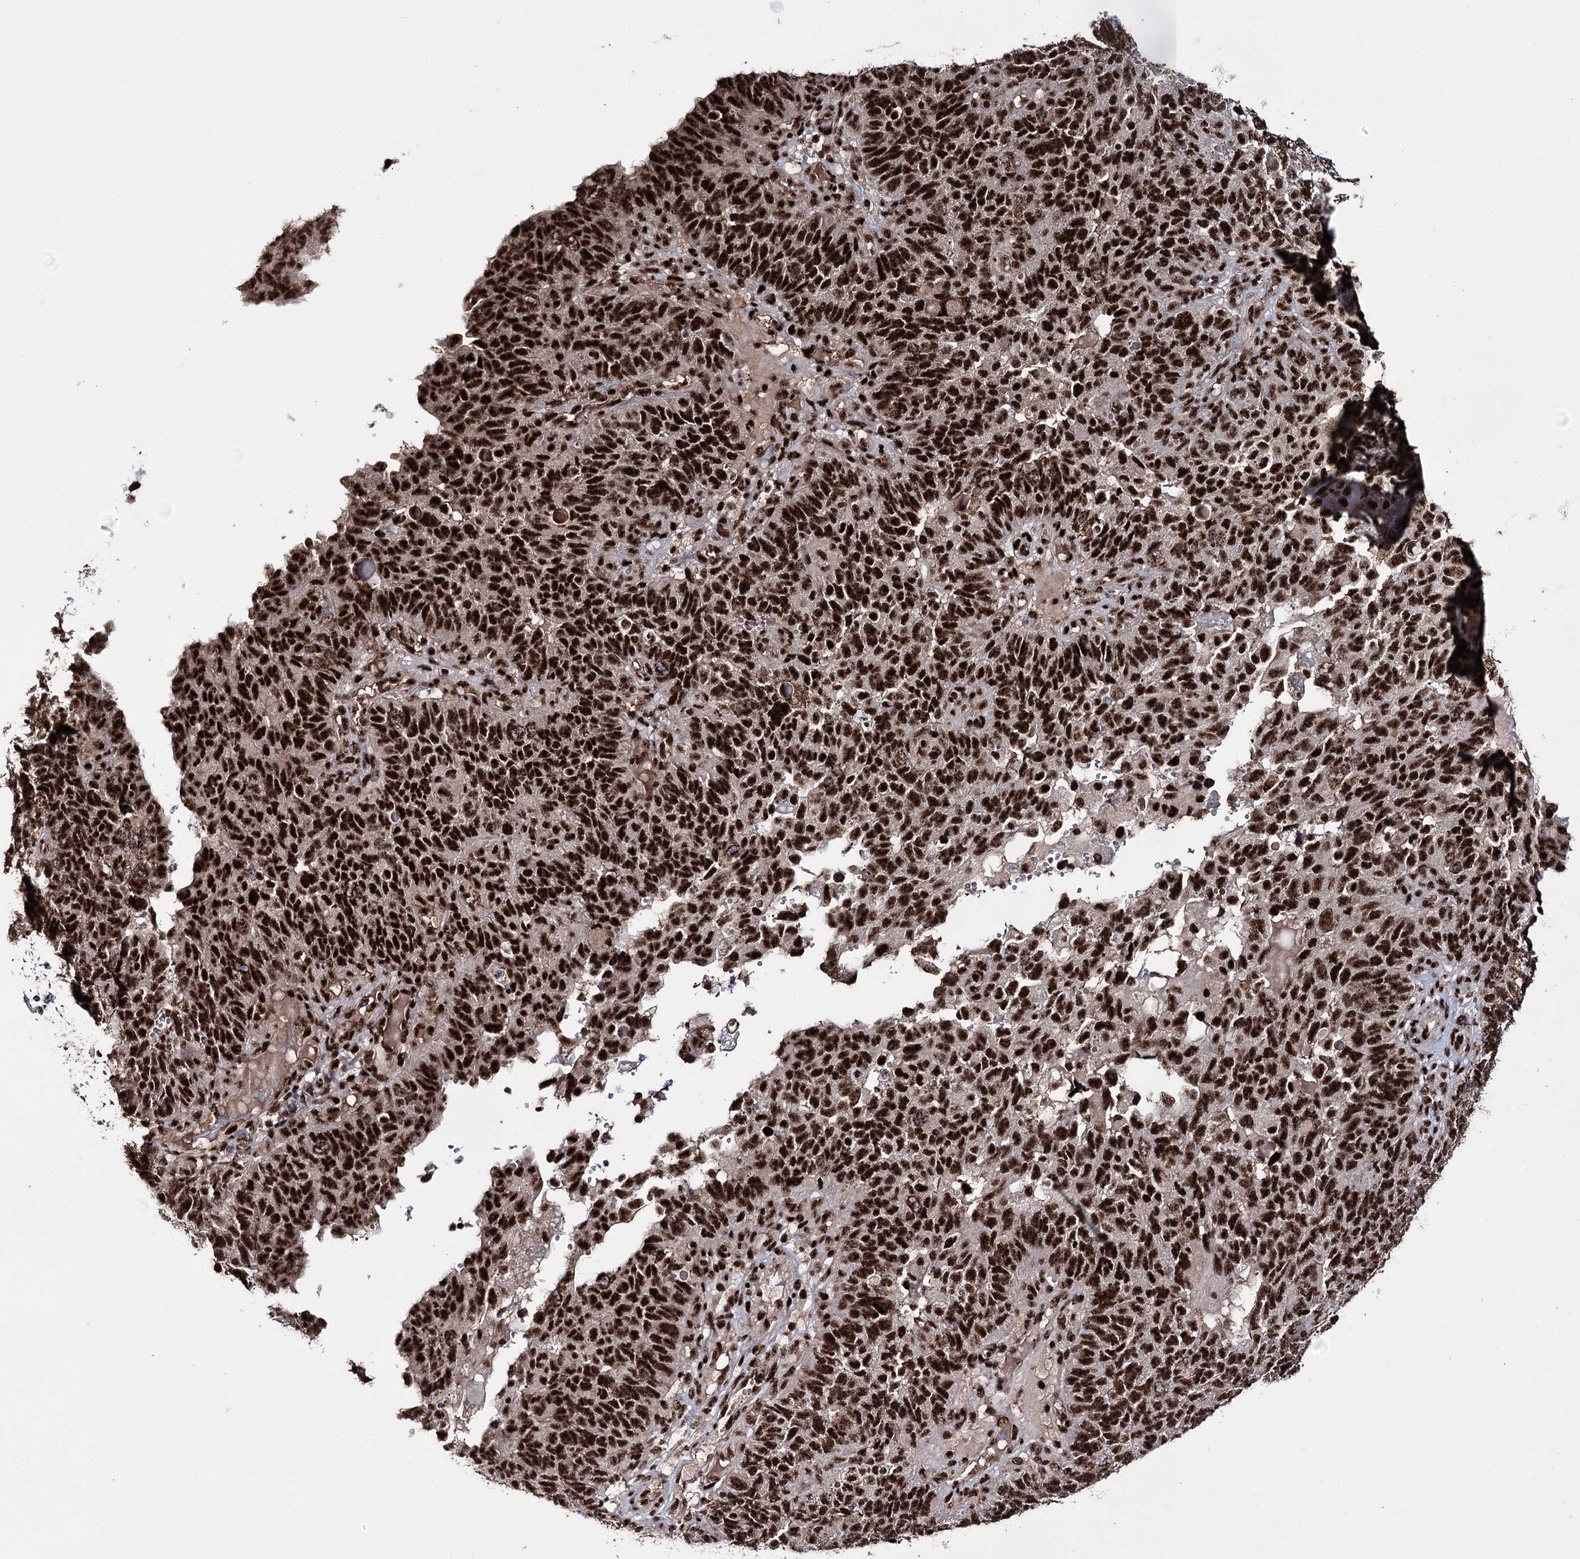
{"staining": {"intensity": "strong", "quantity": ">75%", "location": "nuclear"}, "tissue": "endometrial cancer", "cell_type": "Tumor cells", "image_type": "cancer", "snomed": [{"axis": "morphology", "description": "Adenocarcinoma, NOS"}, {"axis": "topography", "description": "Endometrium"}], "caption": "IHC micrograph of neoplastic tissue: endometrial adenocarcinoma stained using immunohistochemistry (IHC) displays high levels of strong protein expression localized specifically in the nuclear of tumor cells, appearing as a nuclear brown color.", "gene": "PRPF40A", "patient": {"sex": "female", "age": 66}}